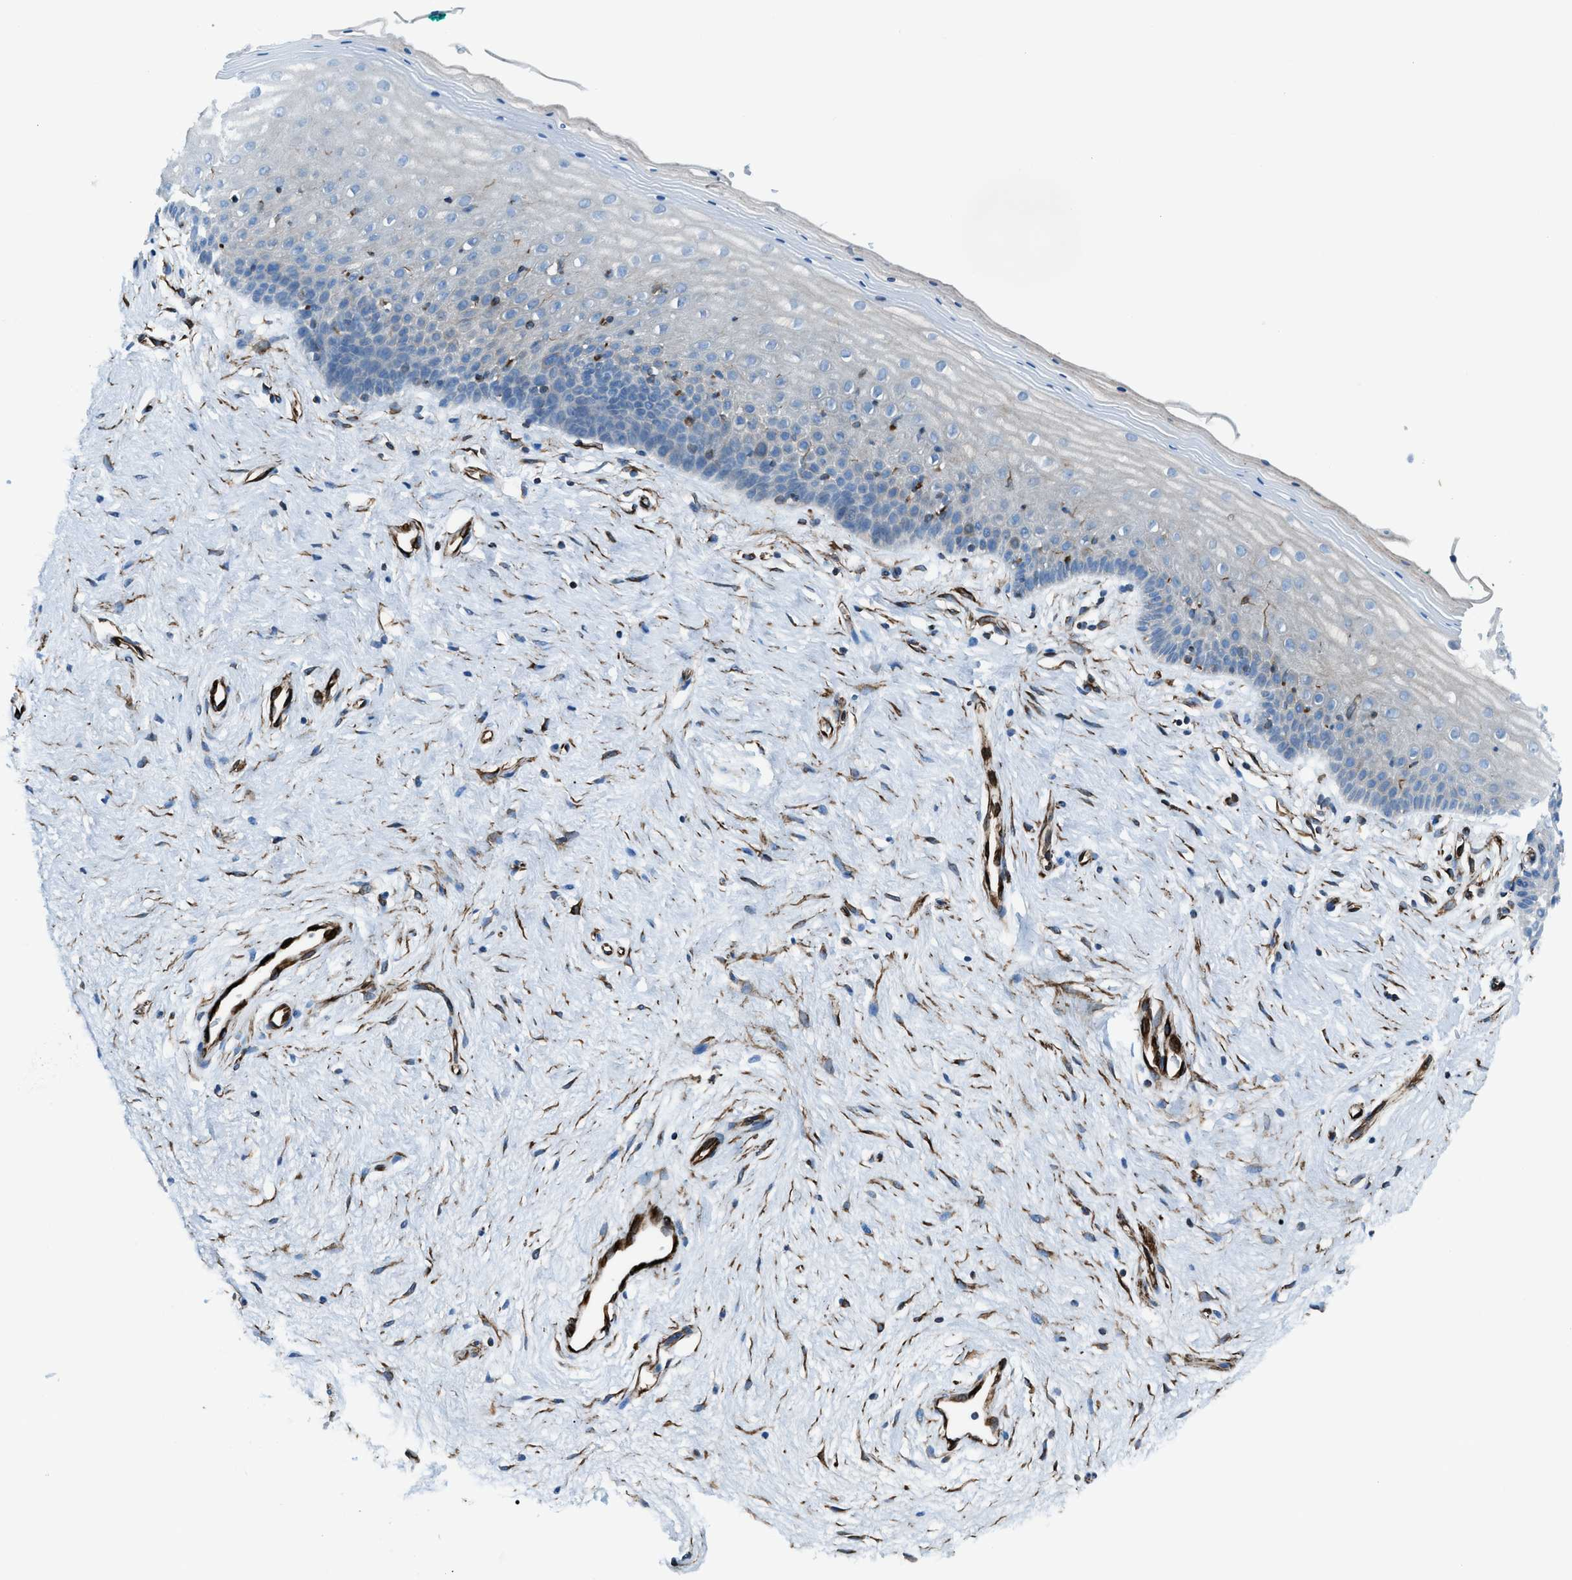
{"staining": {"intensity": "negative", "quantity": "none", "location": "none"}, "tissue": "vagina", "cell_type": "Squamous epithelial cells", "image_type": "normal", "snomed": [{"axis": "morphology", "description": "Normal tissue, NOS"}, {"axis": "topography", "description": "Vagina"}], "caption": "A high-resolution histopathology image shows immunohistochemistry staining of unremarkable vagina, which shows no significant staining in squamous epithelial cells.", "gene": "CABP7", "patient": {"sex": "female", "age": 44}}